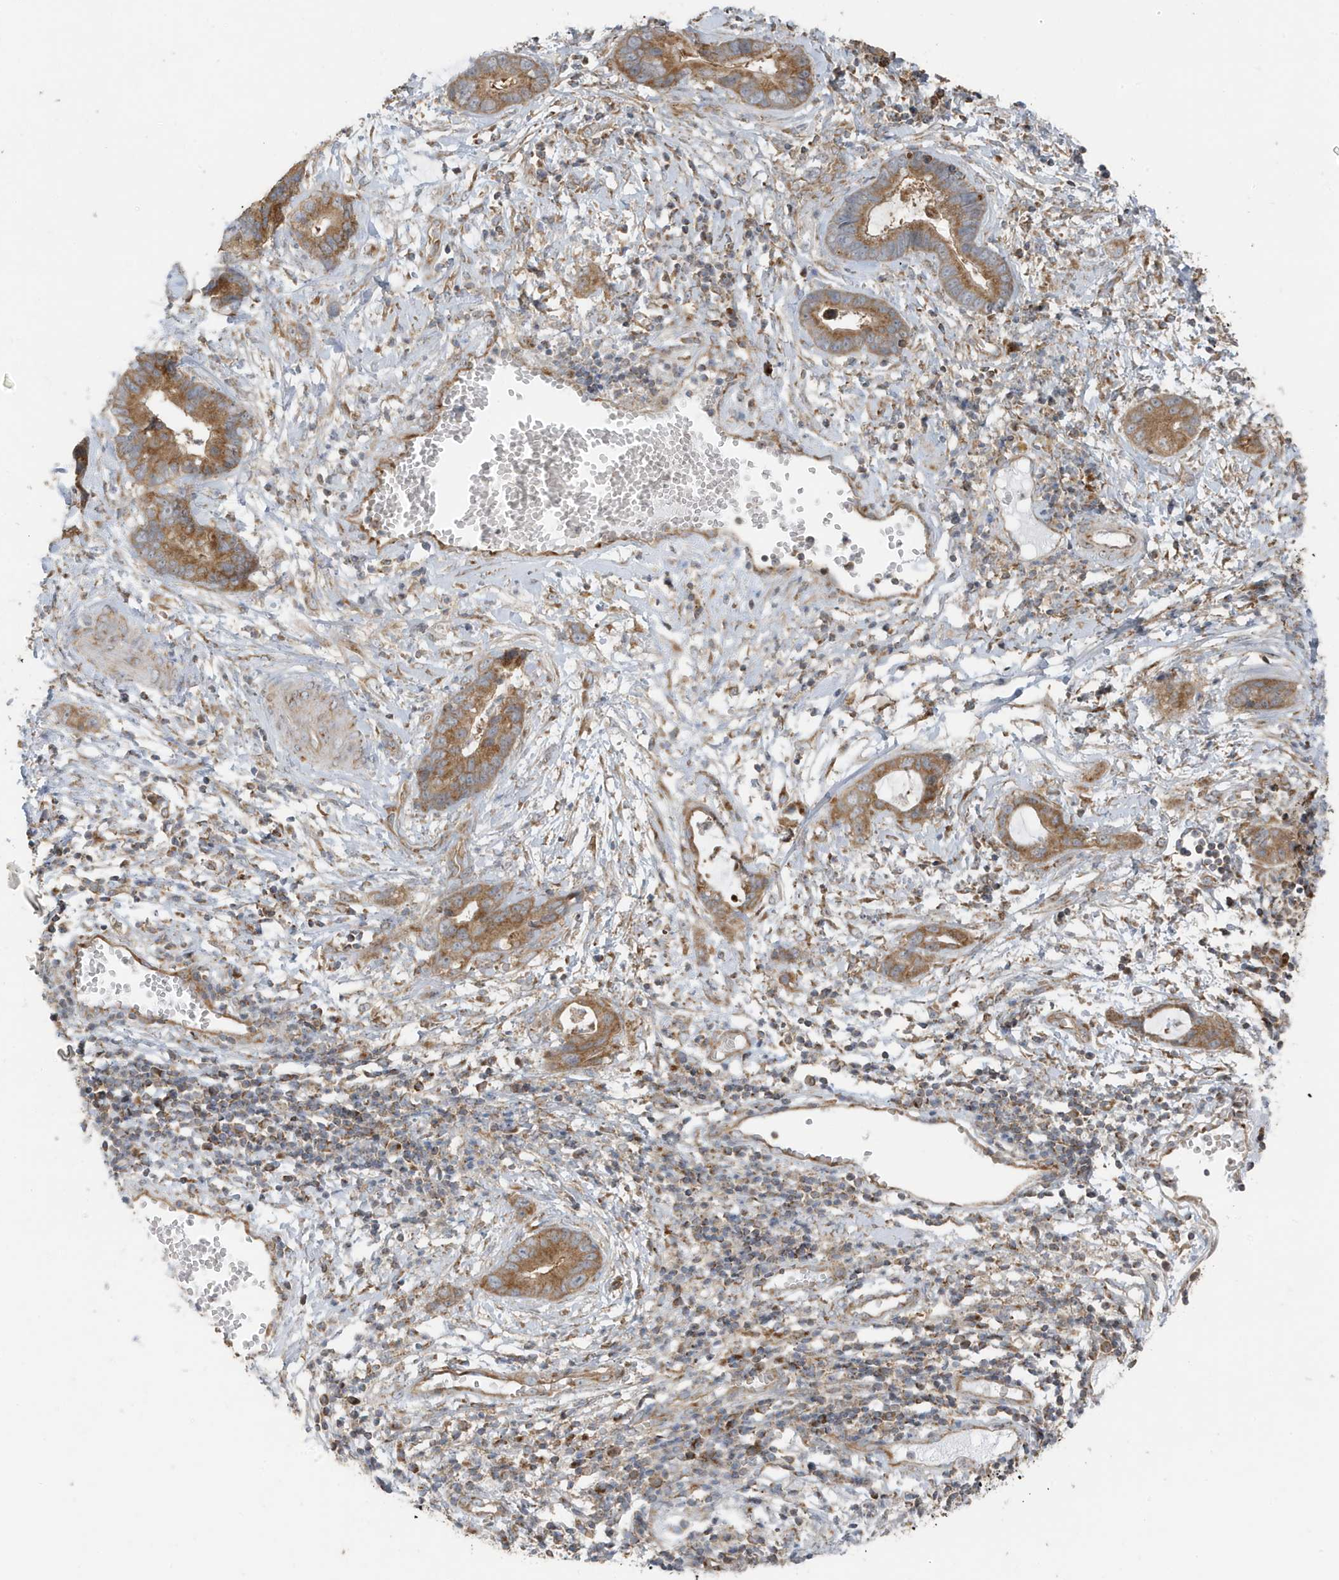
{"staining": {"intensity": "moderate", "quantity": ">75%", "location": "cytoplasmic/membranous"}, "tissue": "cervical cancer", "cell_type": "Tumor cells", "image_type": "cancer", "snomed": [{"axis": "morphology", "description": "Adenocarcinoma, NOS"}, {"axis": "topography", "description": "Cervix"}], "caption": "Immunohistochemical staining of adenocarcinoma (cervical) demonstrates medium levels of moderate cytoplasmic/membranous protein positivity in approximately >75% of tumor cells. (DAB IHC with brightfield microscopy, high magnification).", "gene": "GOLGA4", "patient": {"sex": "female", "age": 44}}